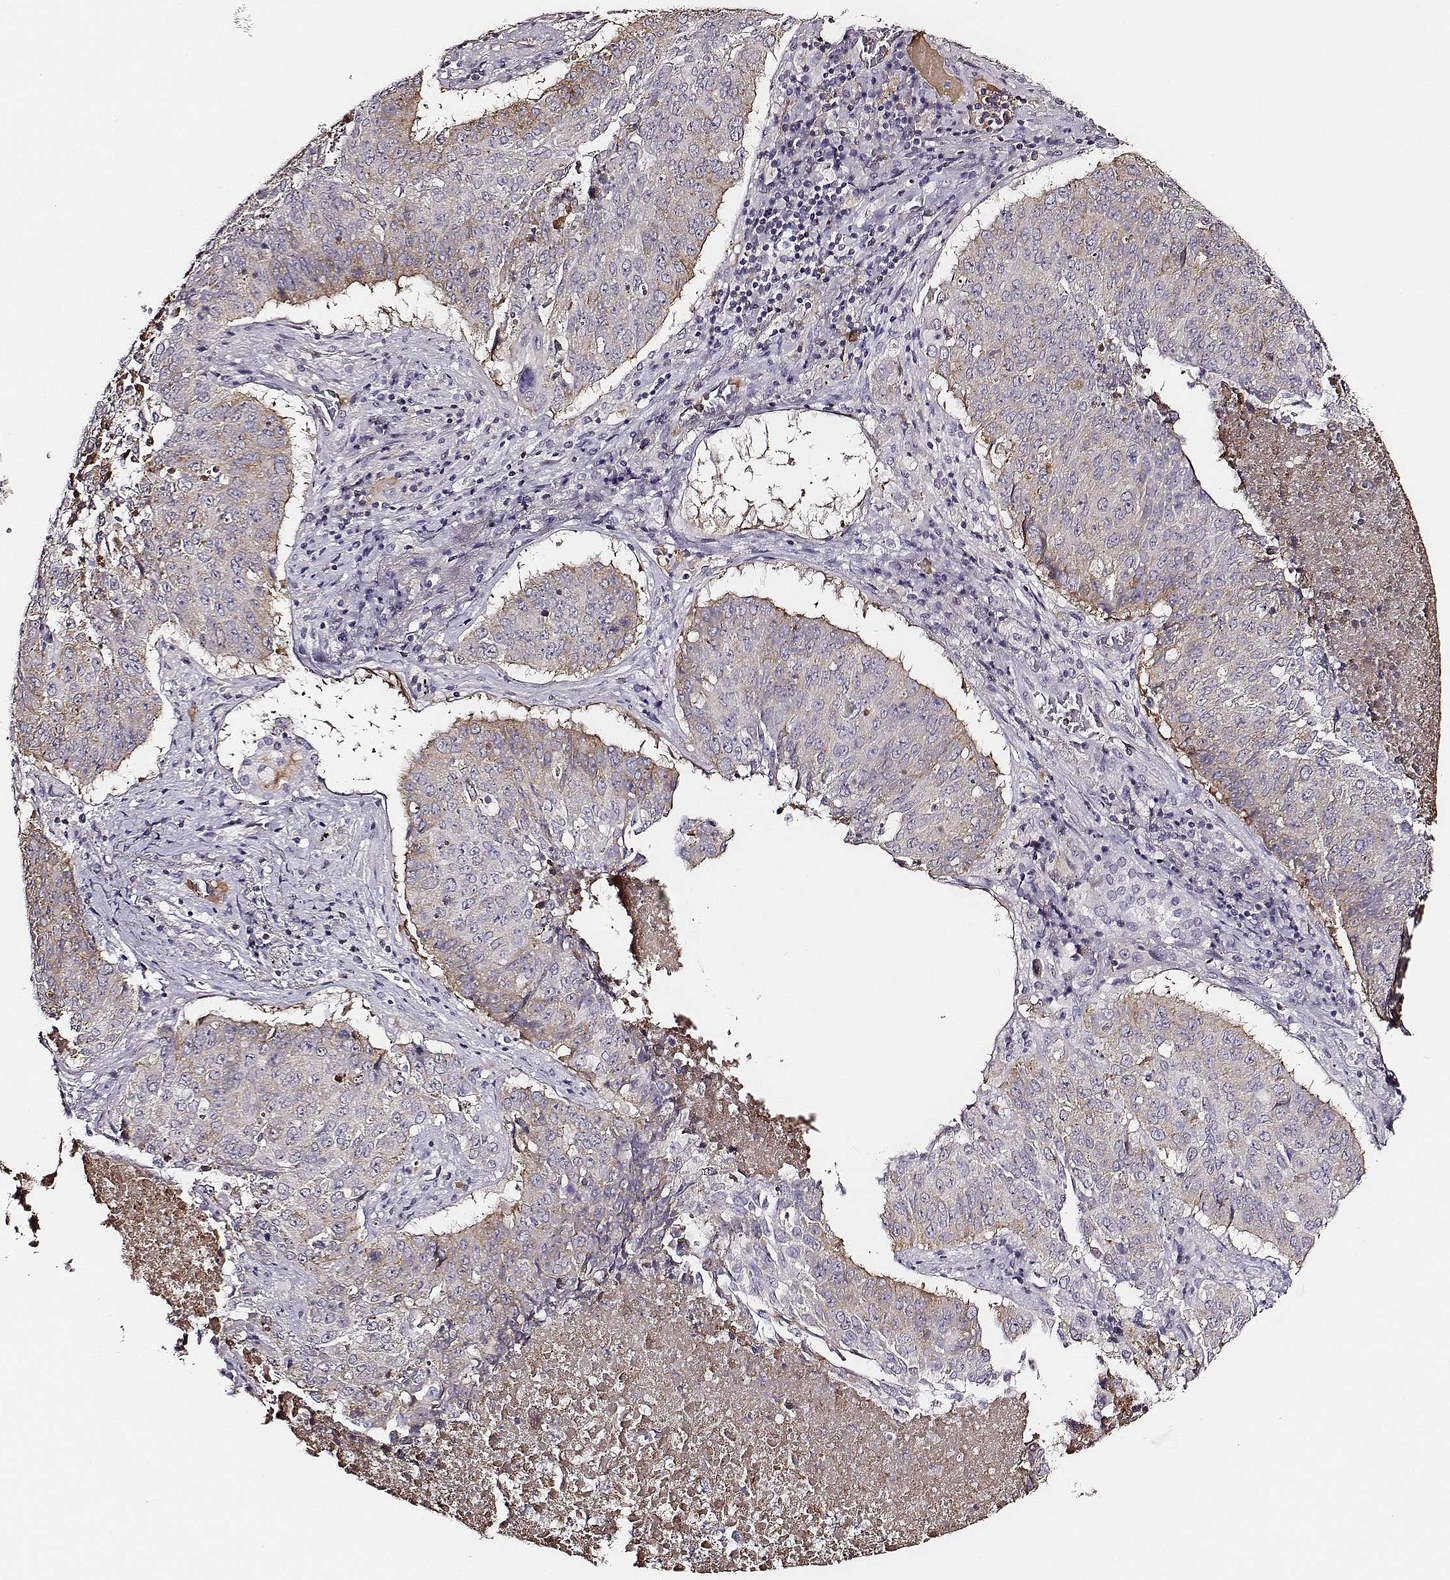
{"staining": {"intensity": "weak", "quantity": "25%-75%", "location": "cytoplasmic/membranous"}, "tissue": "lung cancer", "cell_type": "Tumor cells", "image_type": "cancer", "snomed": [{"axis": "morphology", "description": "Normal tissue, NOS"}, {"axis": "morphology", "description": "Squamous cell carcinoma, NOS"}, {"axis": "topography", "description": "Bronchus"}, {"axis": "topography", "description": "Lung"}], "caption": "This histopathology image displays immunohistochemistry staining of squamous cell carcinoma (lung), with low weak cytoplasmic/membranous staining in about 25%-75% of tumor cells.", "gene": "TF", "patient": {"sex": "male", "age": 64}}